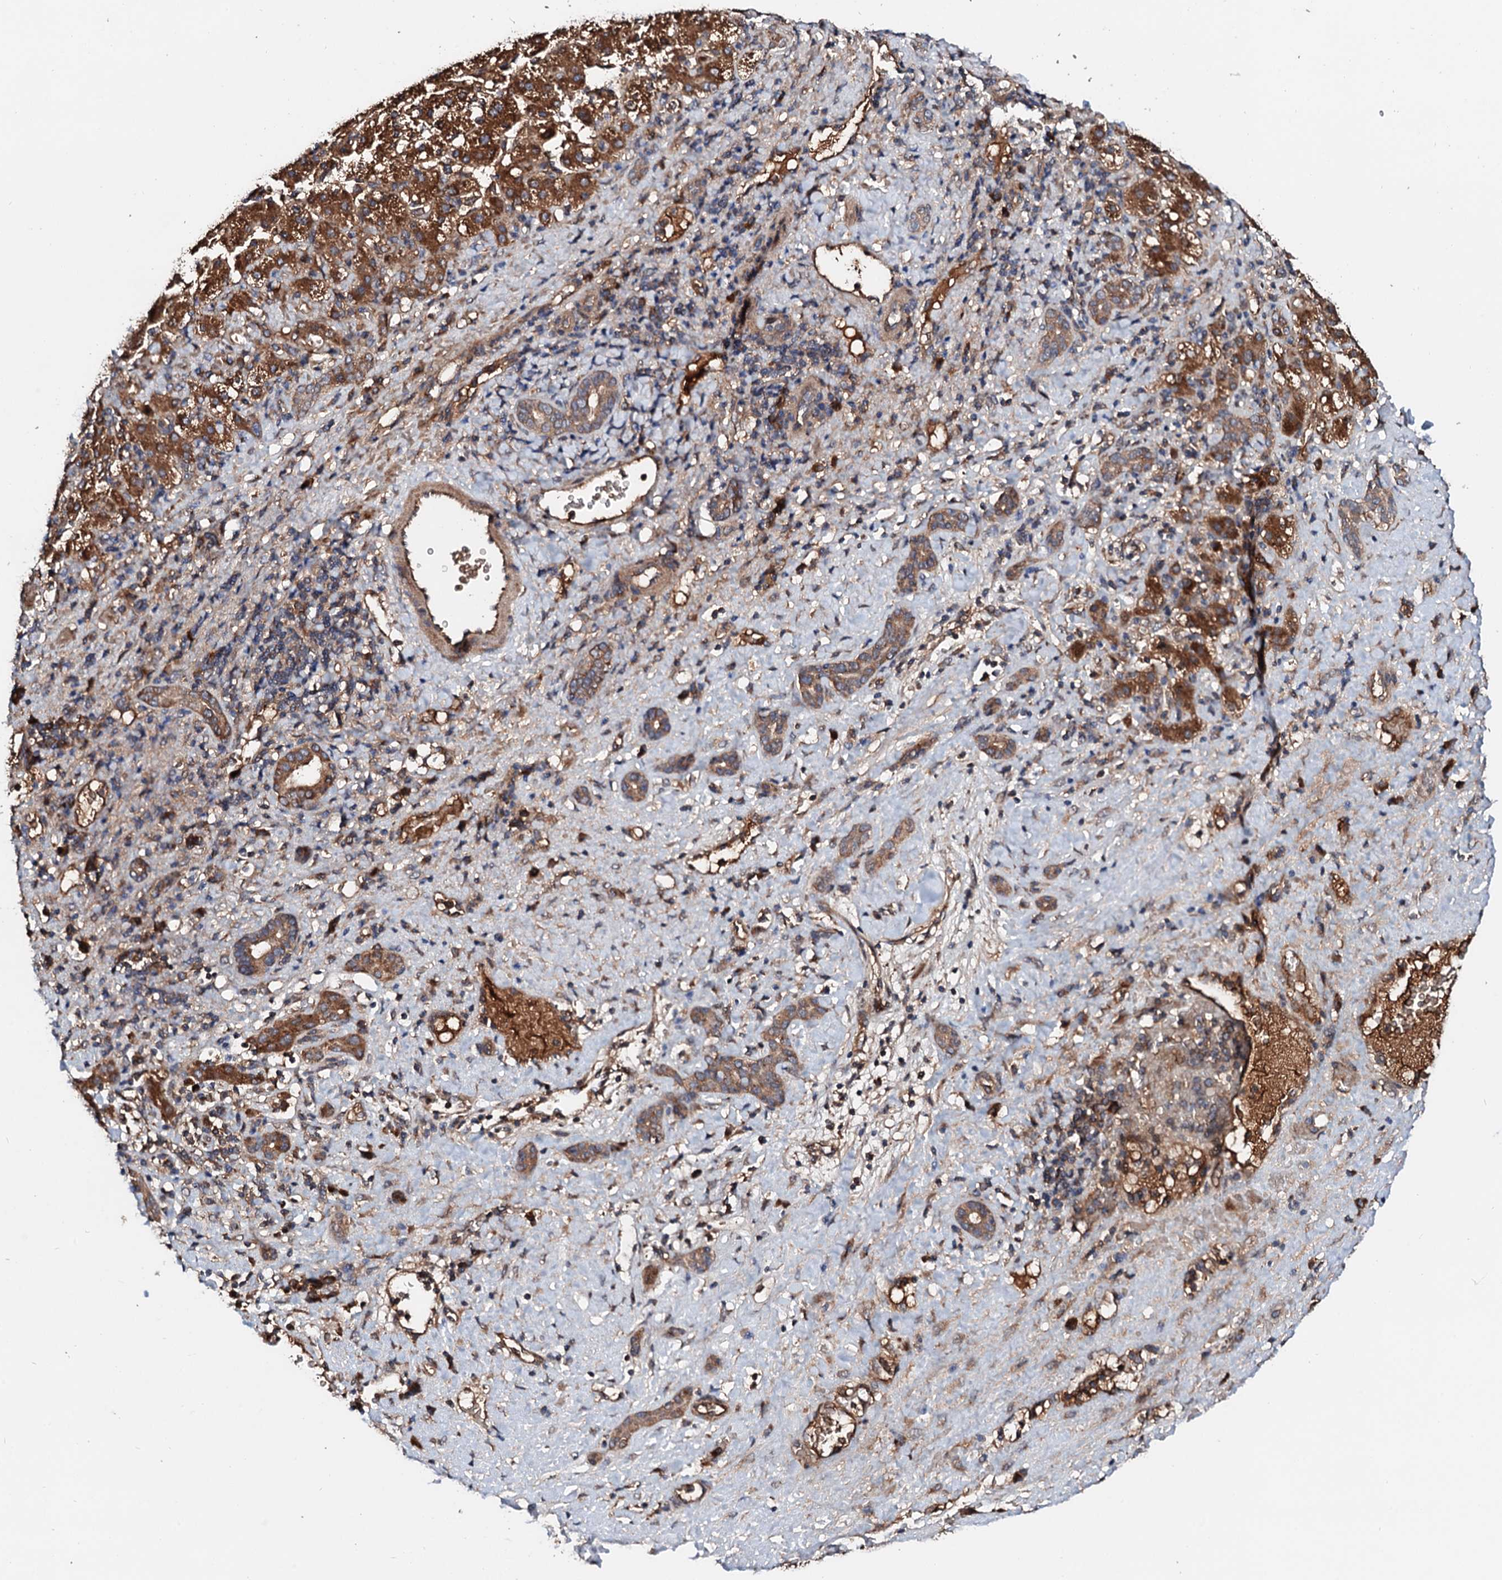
{"staining": {"intensity": "strong", "quantity": ">75%", "location": "cytoplasmic/membranous"}, "tissue": "liver cancer", "cell_type": "Tumor cells", "image_type": "cancer", "snomed": [{"axis": "morphology", "description": "Normal tissue, NOS"}, {"axis": "morphology", "description": "Carcinoma, Hepatocellular, NOS"}, {"axis": "topography", "description": "Liver"}], "caption": "This histopathology image shows liver hepatocellular carcinoma stained with immunohistochemistry to label a protein in brown. The cytoplasmic/membranous of tumor cells show strong positivity for the protein. Nuclei are counter-stained blue.", "gene": "EXTL1", "patient": {"sex": "male", "age": 57}}